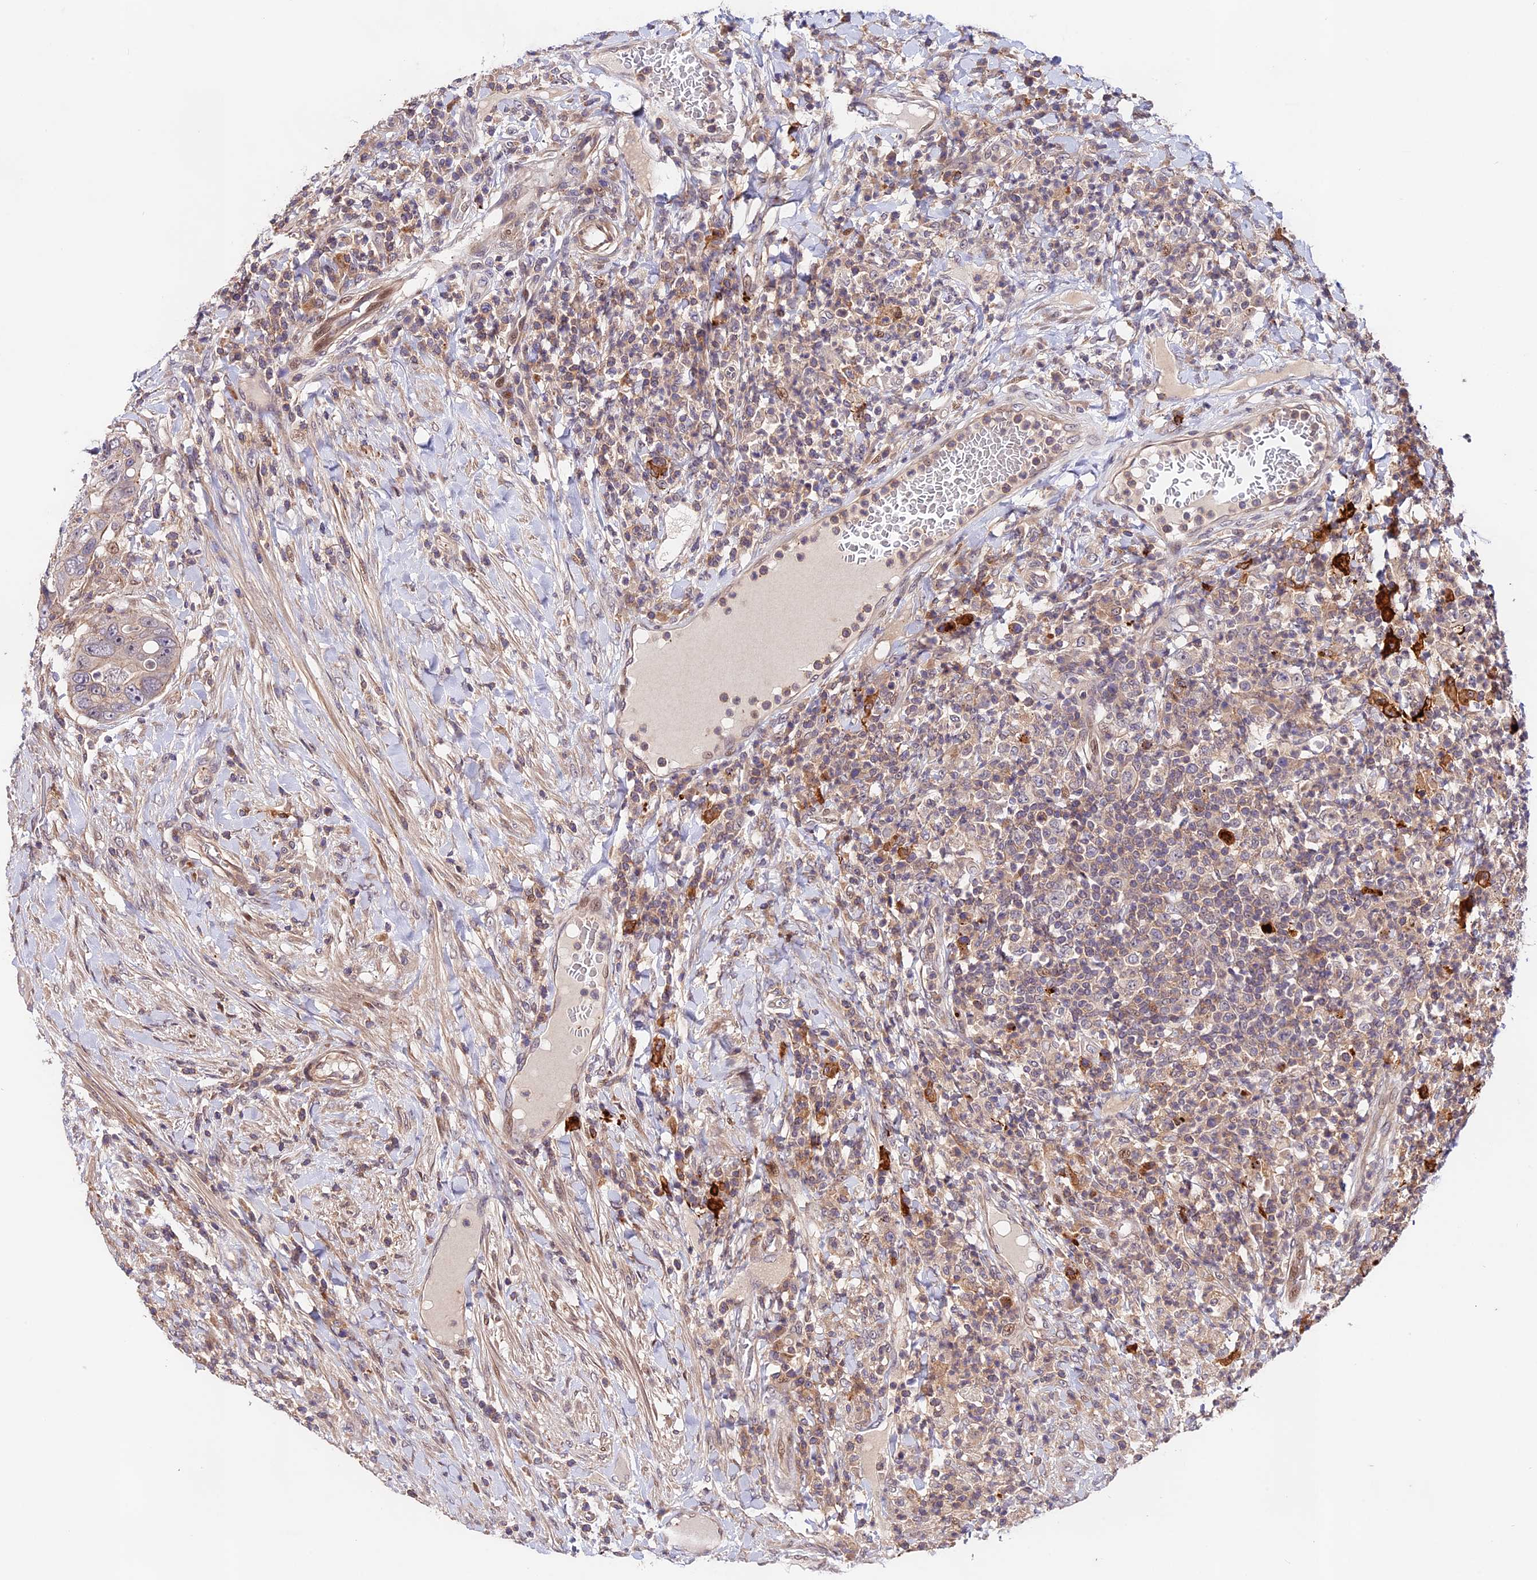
{"staining": {"intensity": "weak", "quantity": "<25%", "location": "cytoplasmic/membranous"}, "tissue": "colorectal cancer", "cell_type": "Tumor cells", "image_type": "cancer", "snomed": [{"axis": "morphology", "description": "Adenocarcinoma, NOS"}, {"axis": "topography", "description": "Rectum"}], "caption": "Colorectal cancer (adenocarcinoma) was stained to show a protein in brown. There is no significant staining in tumor cells.", "gene": "CACNA1H", "patient": {"sex": "male", "age": 59}}